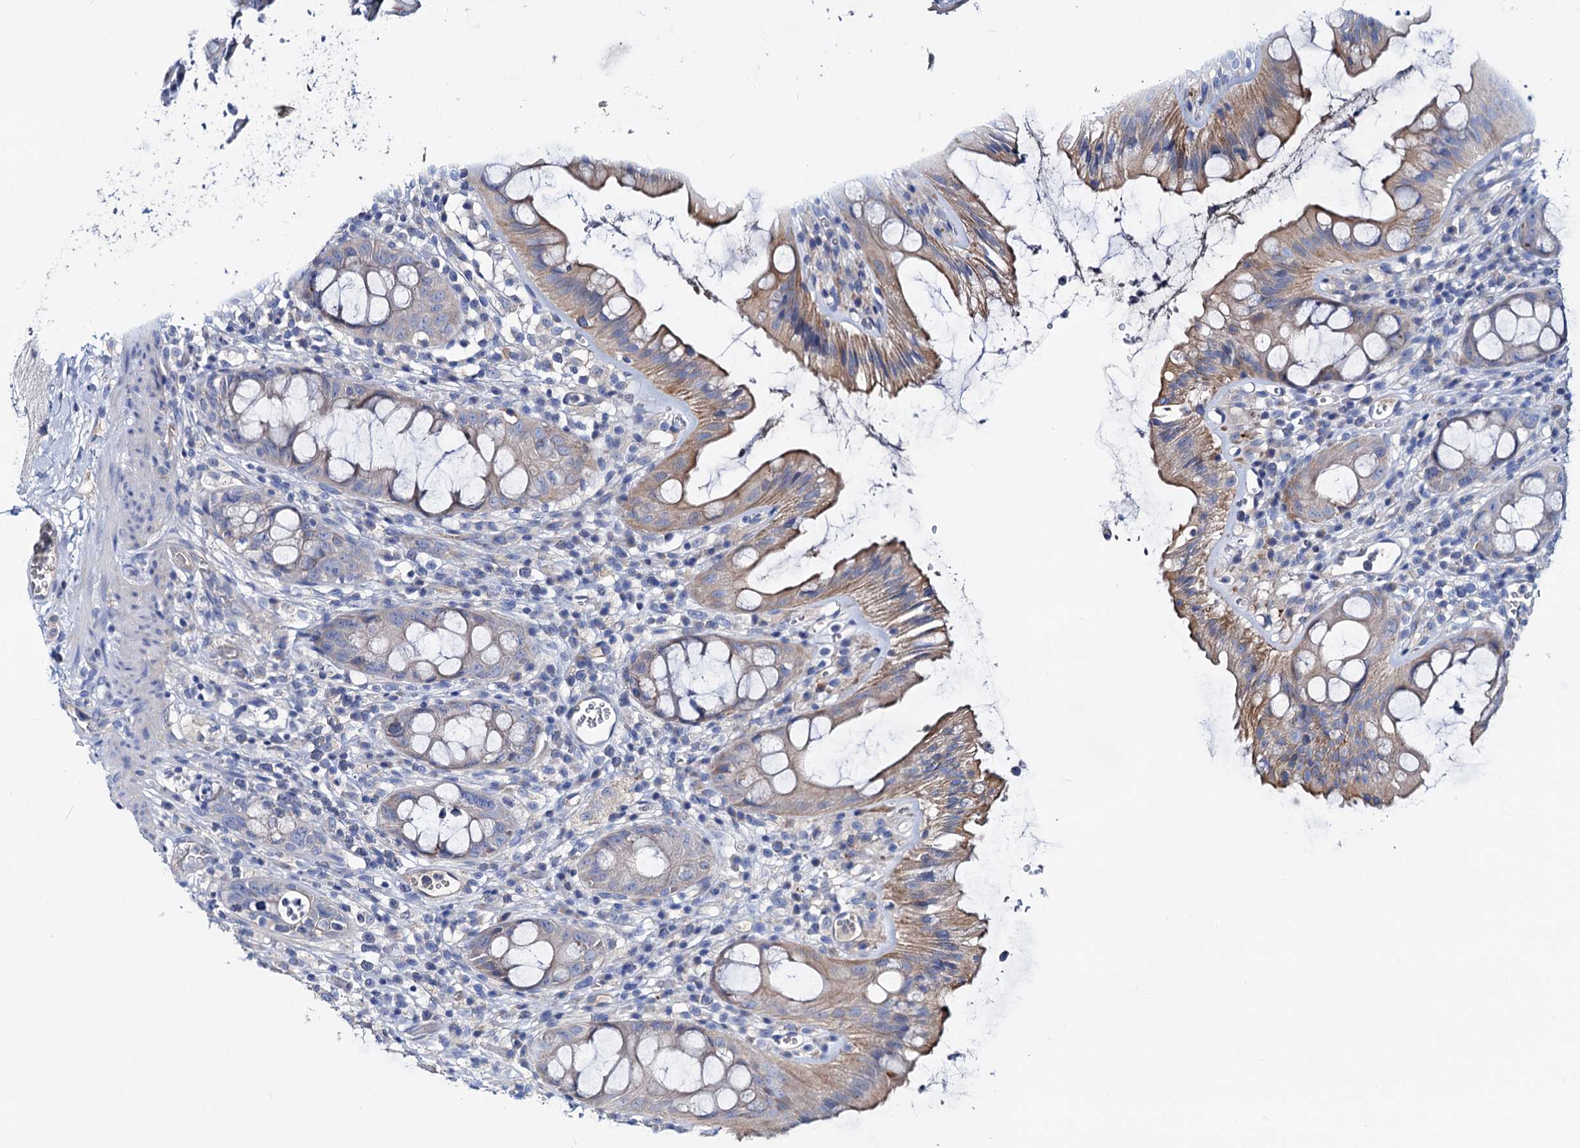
{"staining": {"intensity": "moderate", "quantity": "<25%", "location": "cytoplasmic/membranous"}, "tissue": "rectum", "cell_type": "Glandular cells", "image_type": "normal", "snomed": [{"axis": "morphology", "description": "Normal tissue, NOS"}, {"axis": "topography", "description": "Rectum"}], "caption": "Benign rectum reveals moderate cytoplasmic/membranous expression in approximately <25% of glandular cells The staining was performed using DAB to visualize the protein expression in brown, while the nuclei were stained in blue with hematoxylin (Magnification: 20x)..", "gene": "DYDC2", "patient": {"sex": "female", "age": 57}}